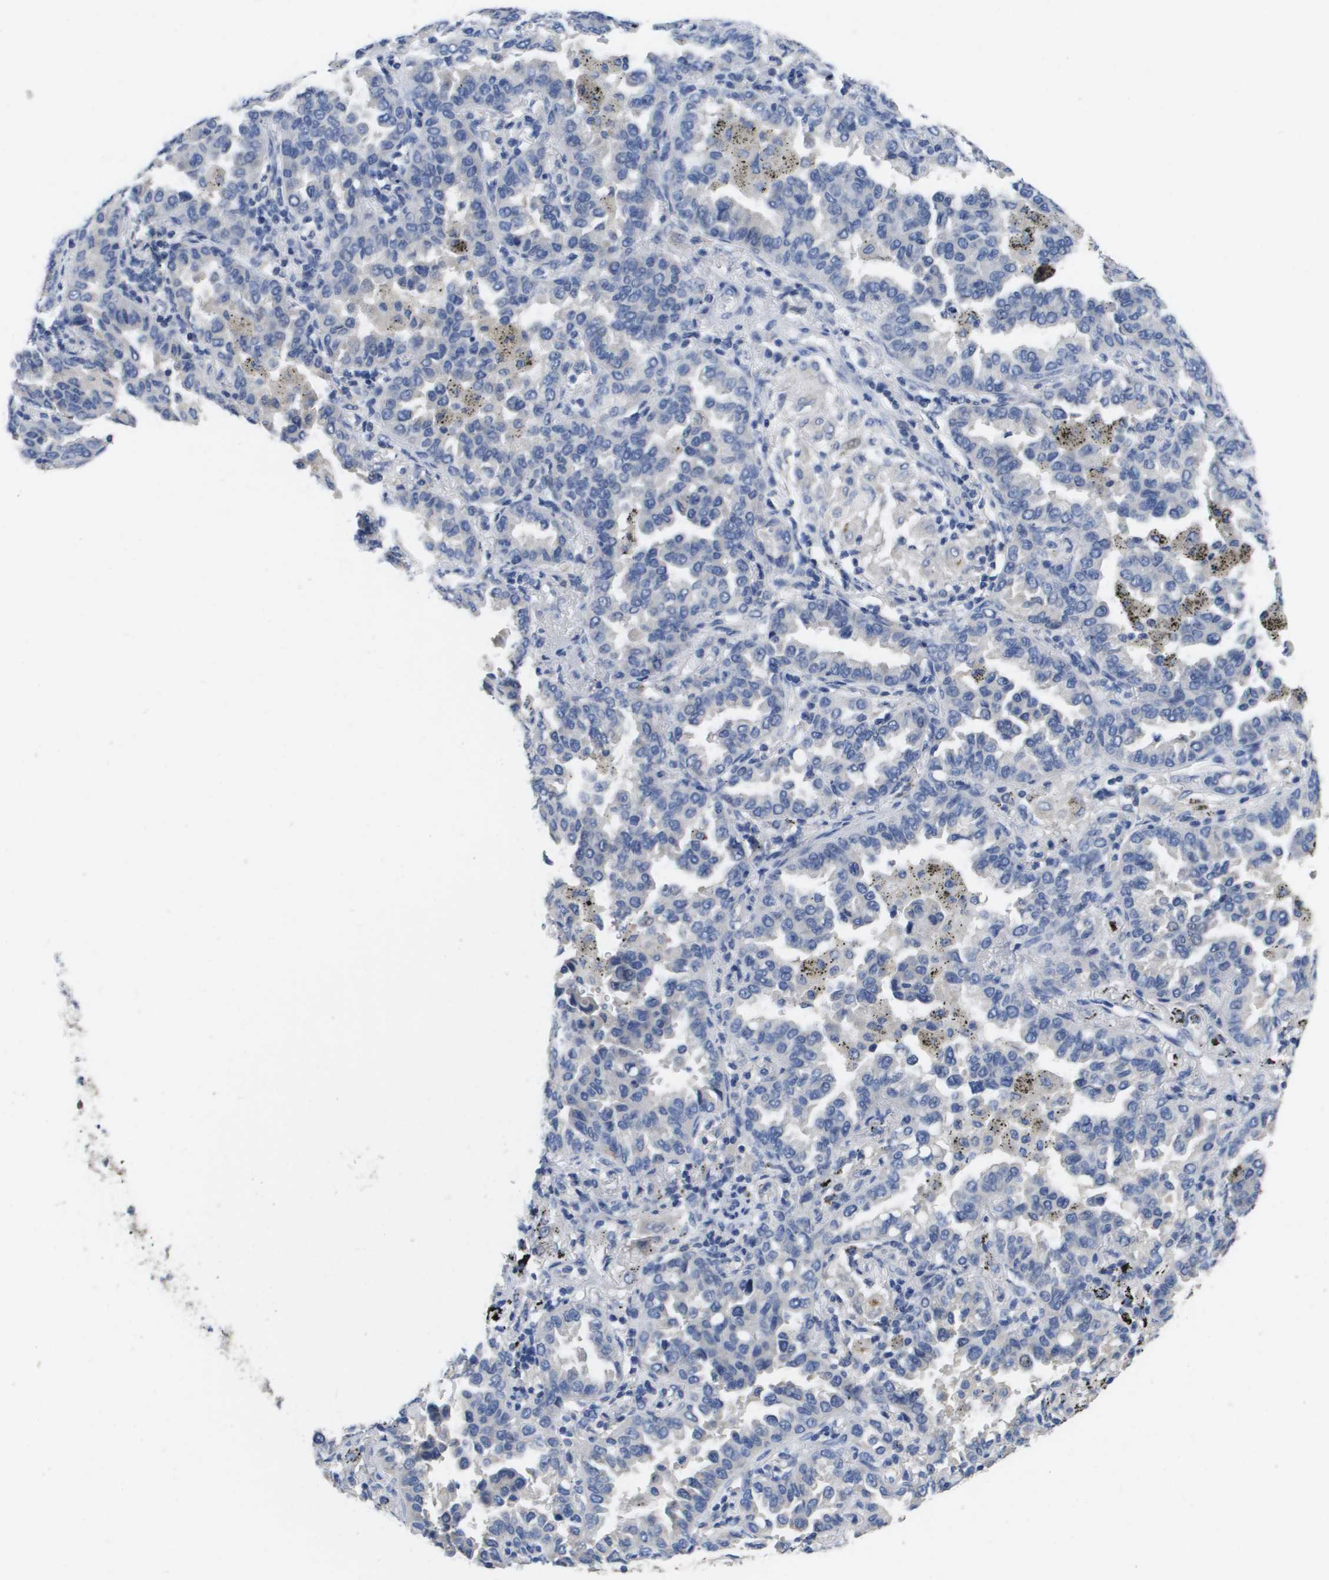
{"staining": {"intensity": "negative", "quantity": "none", "location": "none"}, "tissue": "lung cancer", "cell_type": "Tumor cells", "image_type": "cancer", "snomed": [{"axis": "morphology", "description": "Normal tissue, NOS"}, {"axis": "morphology", "description": "Adenocarcinoma, NOS"}, {"axis": "topography", "description": "Lung"}], "caption": "Immunohistochemical staining of adenocarcinoma (lung) demonstrates no significant positivity in tumor cells.", "gene": "CA9", "patient": {"sex": "male", "age": 59}}